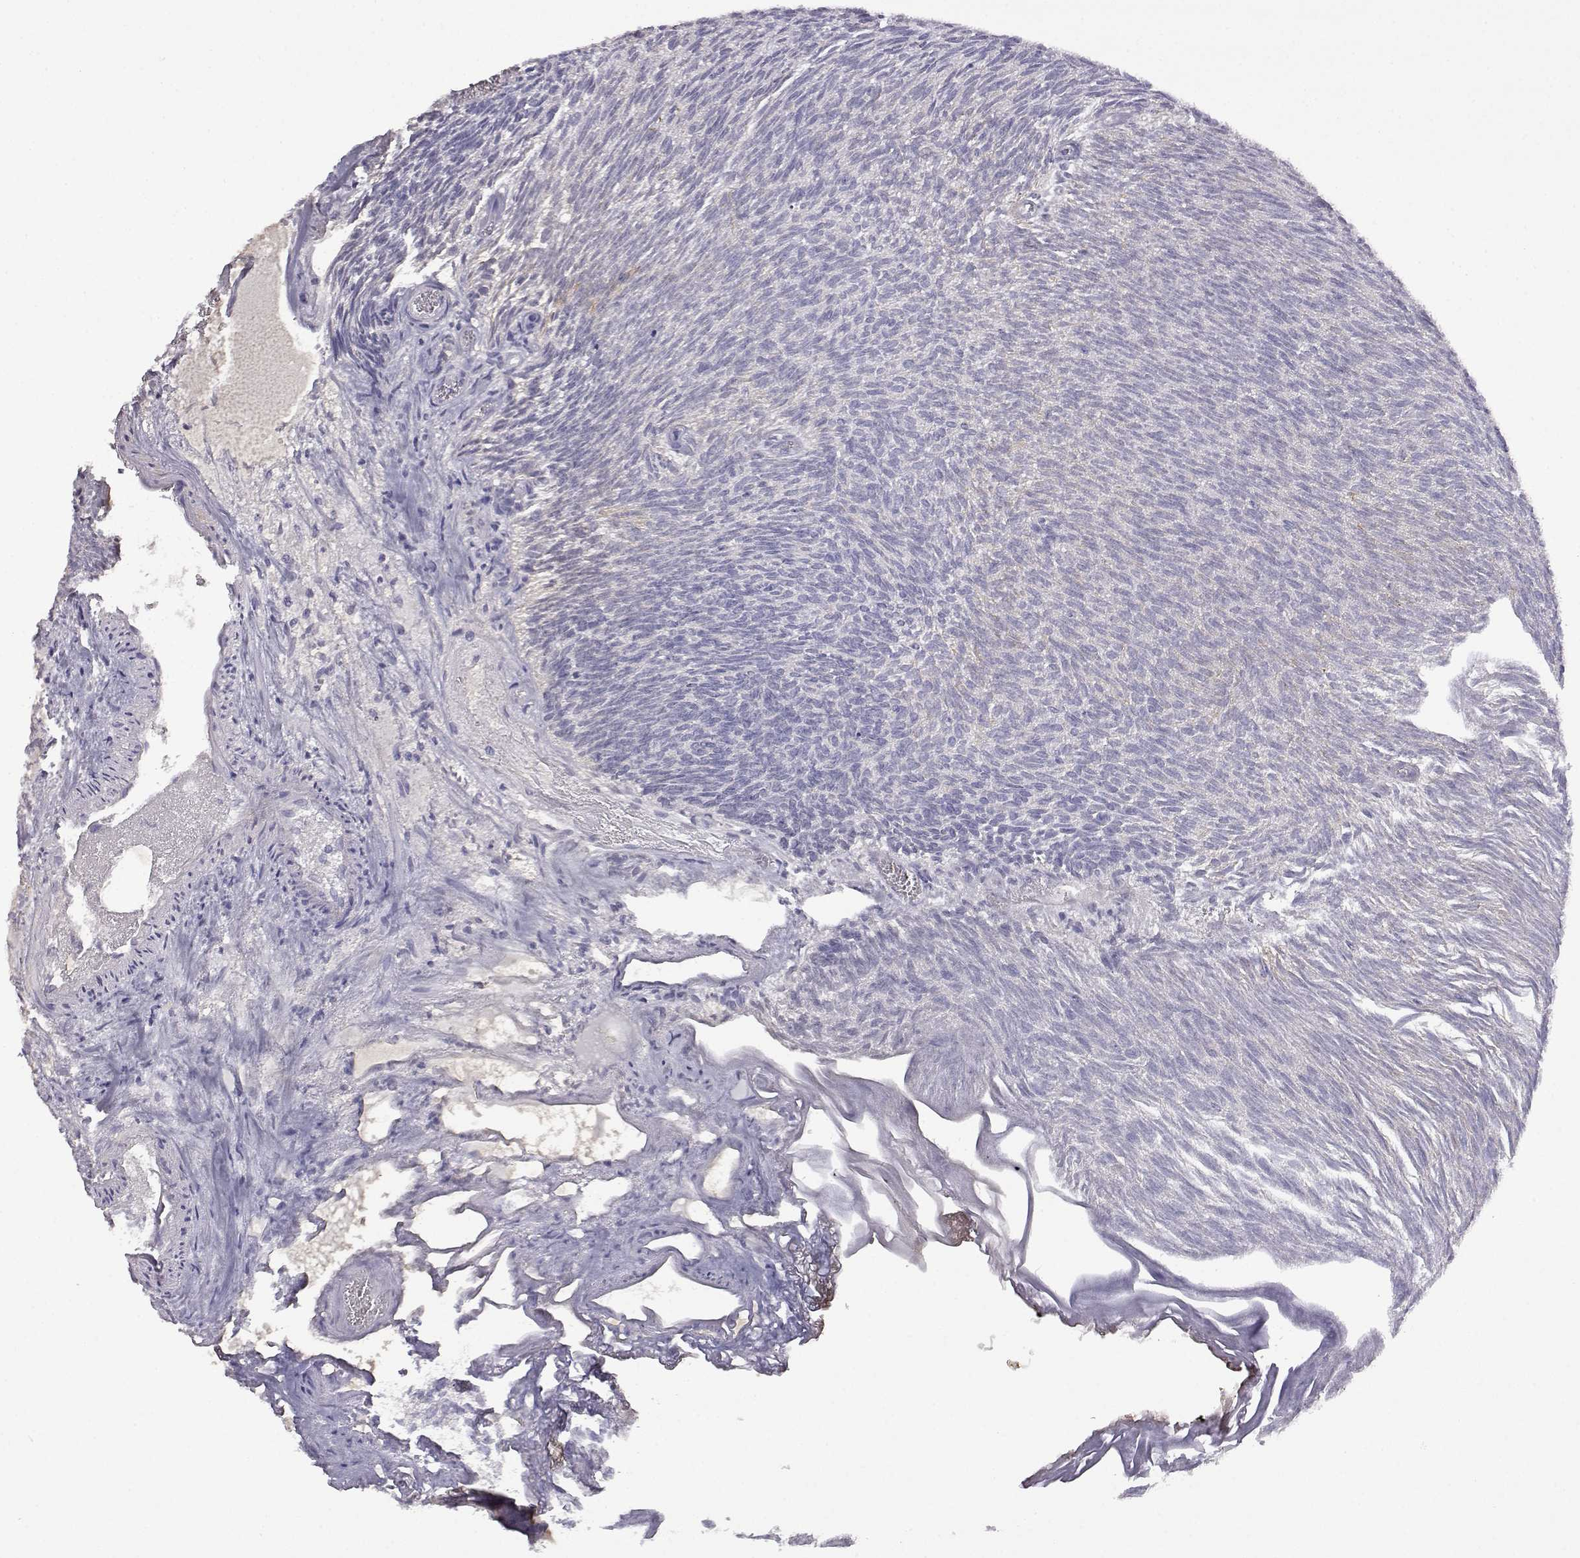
{"staining": {"intensity": "negative", "quantity": "none", "location": "none"}, "tissue": "urothelial cancer", "cell_type": "Tumor cells", "image_type": "cancer", "snomed": [{"axis": "morphology", "description": "Urothelial carcinoma, Low grade"}, {"axis": "topography", "description": "Urinary bladder"}], "caption": "This is an immunohistochemistry (IHC) image of human urothelial cancer. There is no staining in tumor cells.", "gene": "DDC", "patient": {"sex": "male", "age": 77}}